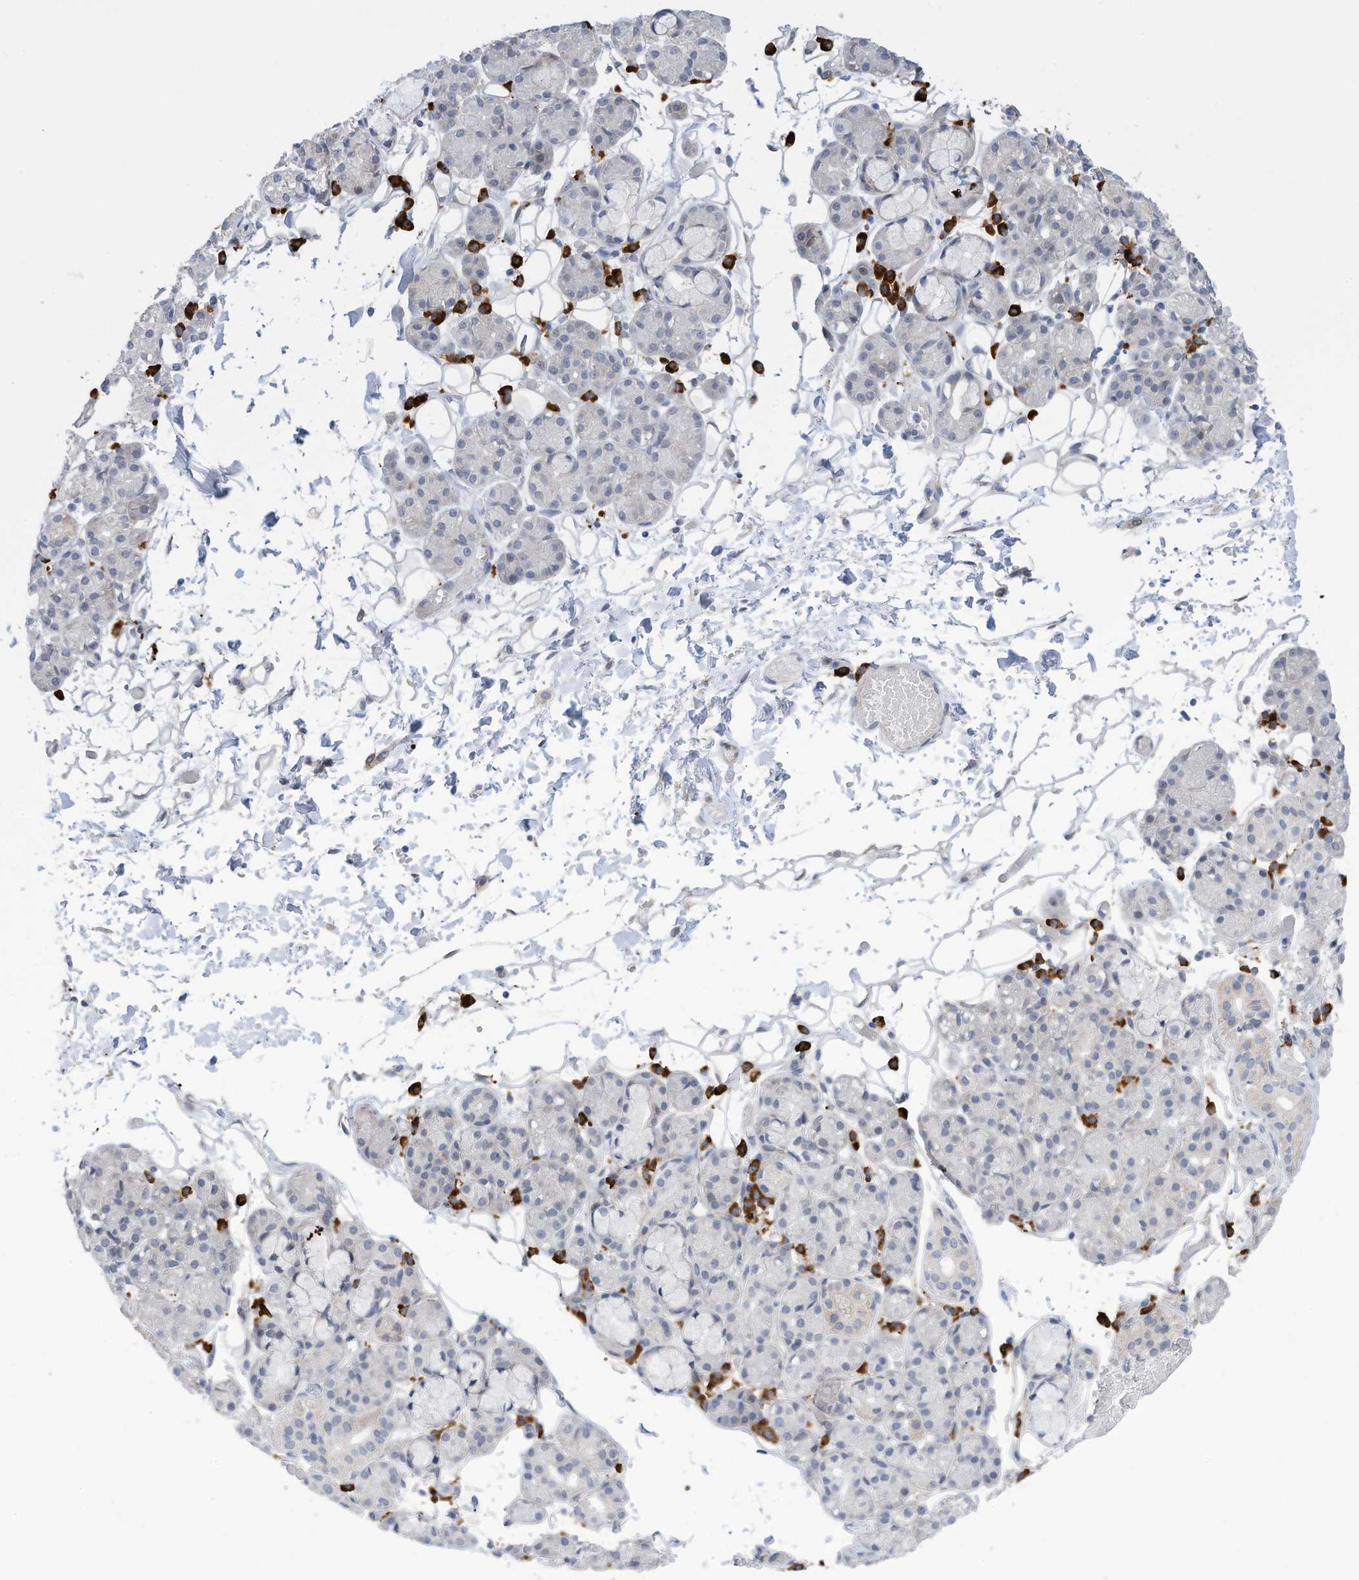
{"staining": {"intensity": "negative", "quantity": "none", "location": "none"}, "tissue": "salivary gland", "cell_type": "Glandular cells", "image_type": "normal", "snomed": [{"axis": "morphology", "description": "Normal tissue, NOS"}, {"axis": "topography", "description": "Salivary gland"}], "caption": "High power microscopy image of an immunohistochemistry micrograph of benign salivary gland, revealing no significant positivity in glandular cells.", "gene": "ZNF292", "patient": {"sex": "male", "age": 63}}